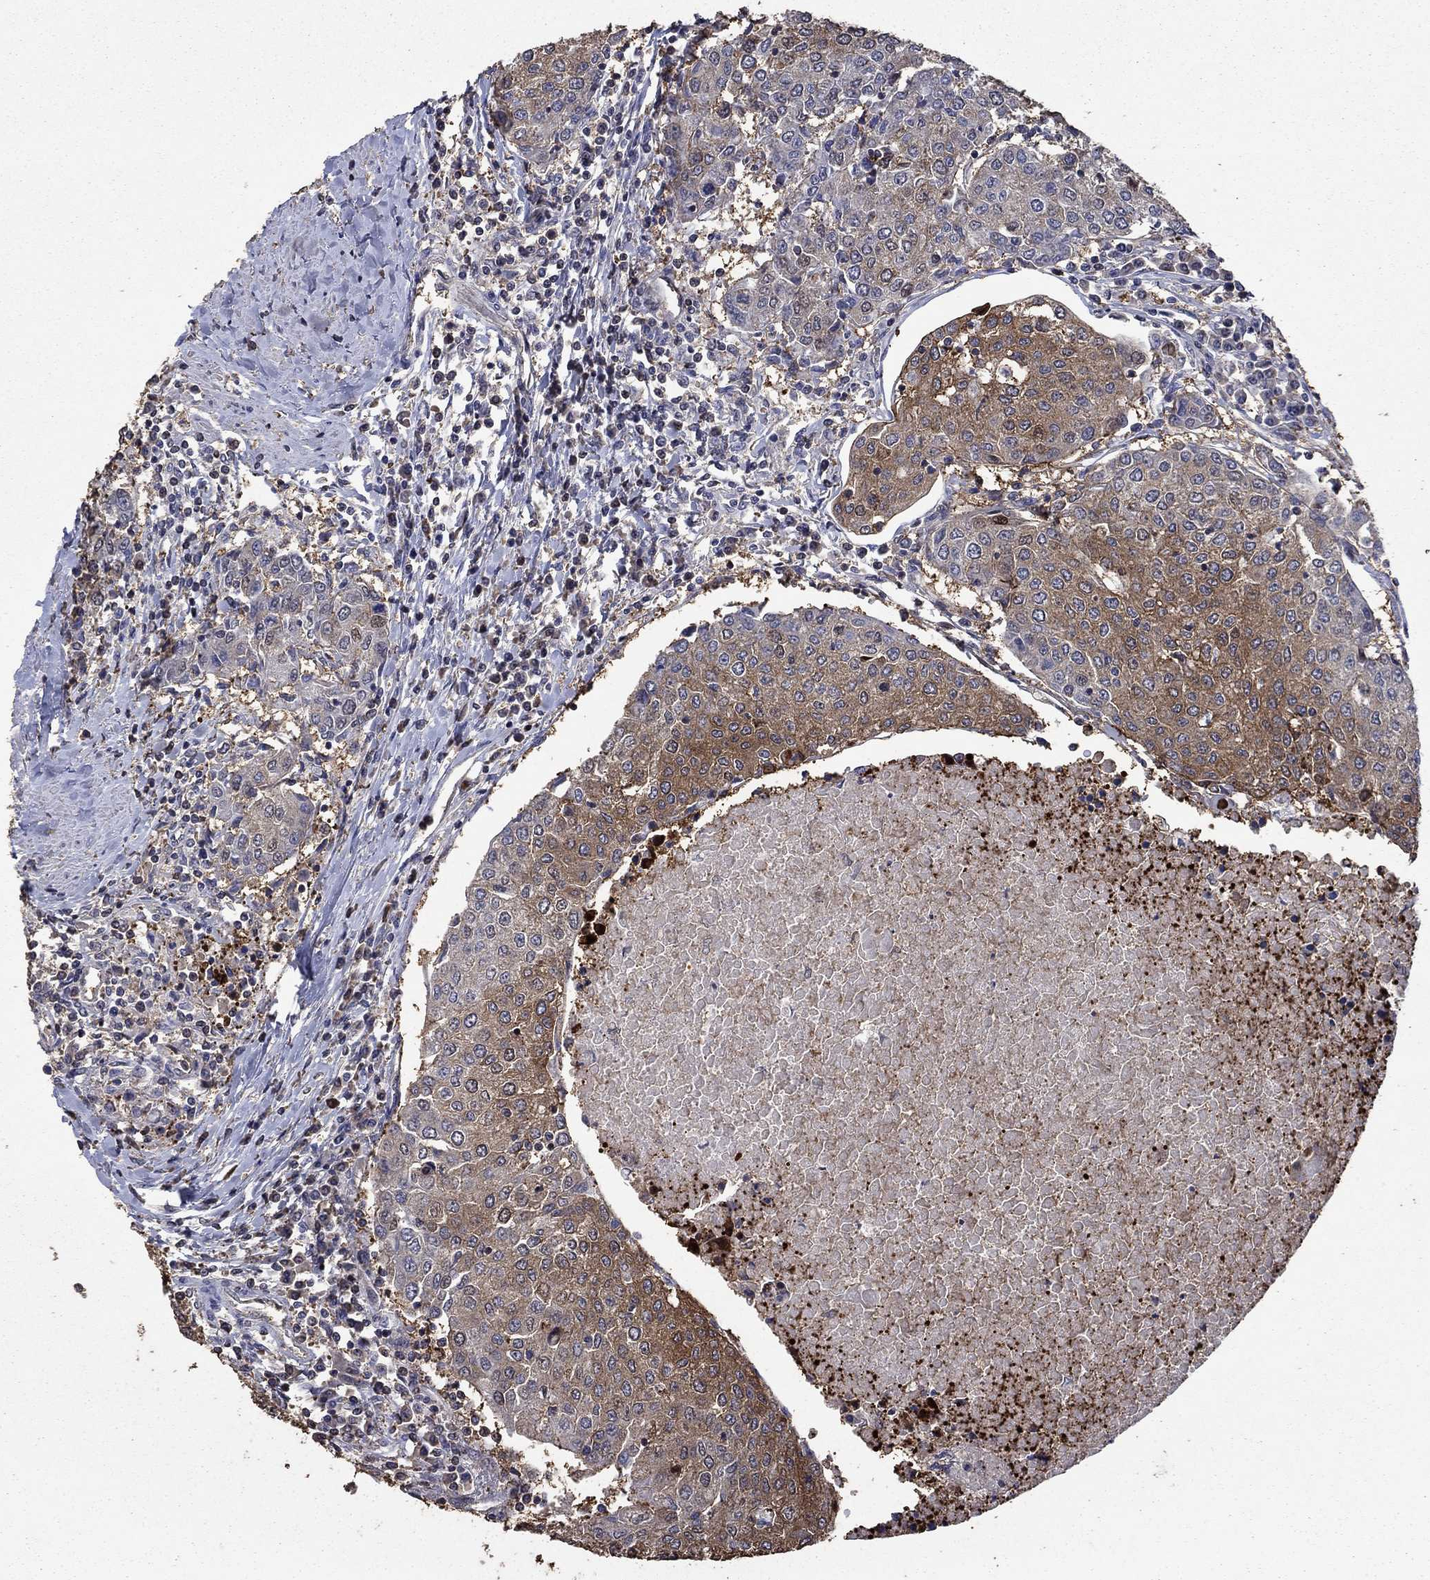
{"staining": {"intensity": "moderate", "quantity": "25%-75%", "location": "cytoplasmic/membranous"}, "tissue": "urothelial cancer", "cell_type": "Tumor cells", "image_type": "cancer", "snomed": [{"axis": "morphology", "description": "Urothelial carcinoma, High grade"}, {"axis": "topography", "description": "Urinary bladder"}], "caption": "A photomicrograph of high-grade urothelial carcinoma stained for a protein shows moderate cytoplasmic/membranous brown staining in tumor cells.", "gene": "DVL1", "patient": {"sex": "female", "age": 85}}